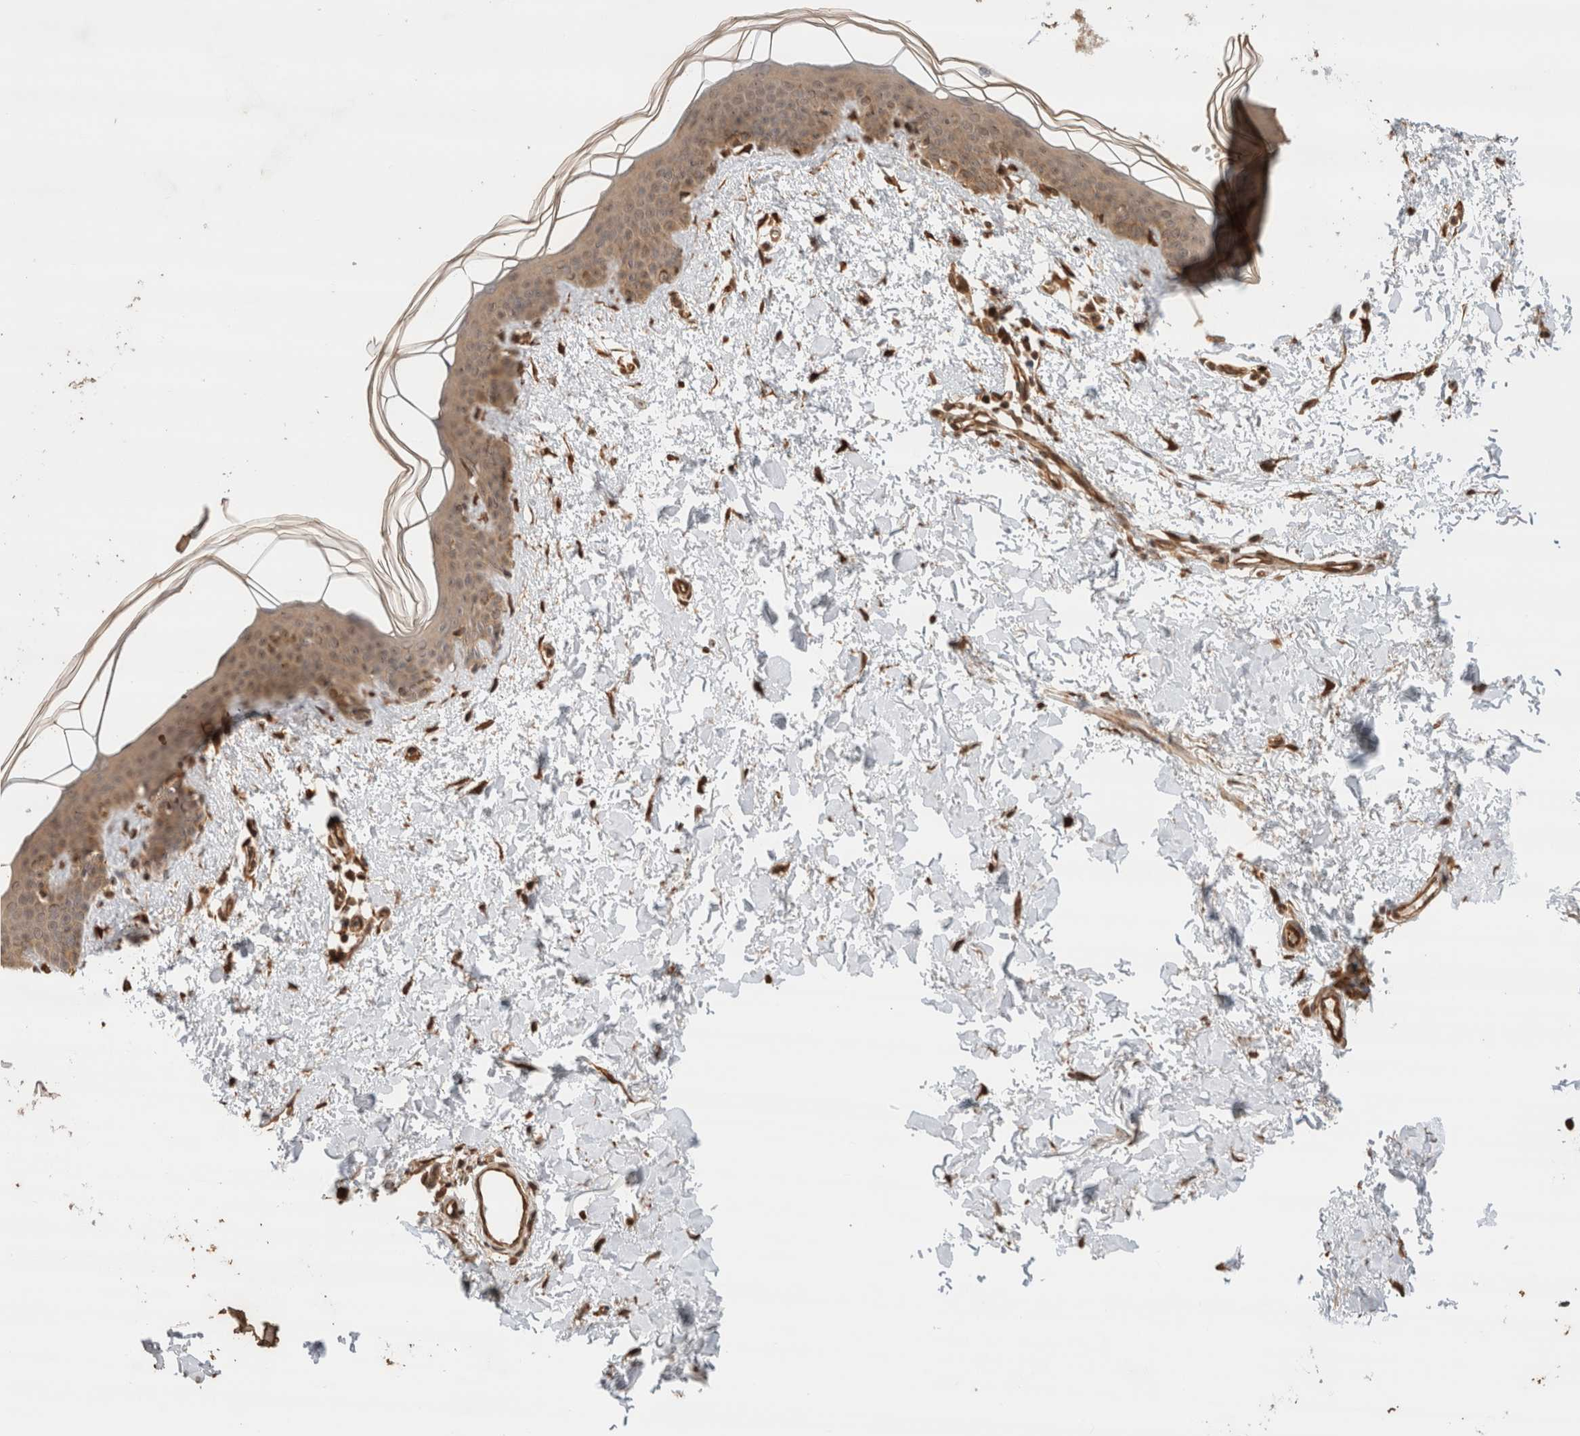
{"staining": {"intensity": "strong", "quantity": ">75%", "location": "cytoplasmic/membranous,nuclear"}, "tissue": "skin", "cell_type": "Fibroblasts", "image_type": "normal", "snomed": [{"axis": "morphology", "description": "Normal tissue, NOS"}, {"axis": "topography", "description": "Skin"}], "caption": "Strong cytoplasmic/membranous,nuclear protein positivity is present in approximately >75% of fibroblasts in skin. The staining is performed using DAB (3,3'-diaminobenzidine) brown chromogen to label protein expression. The nuclei are counter-stained blue using hematoxylin.", "gene": "OTUD6B", "patient": {"sex": "female", "age": 46}}